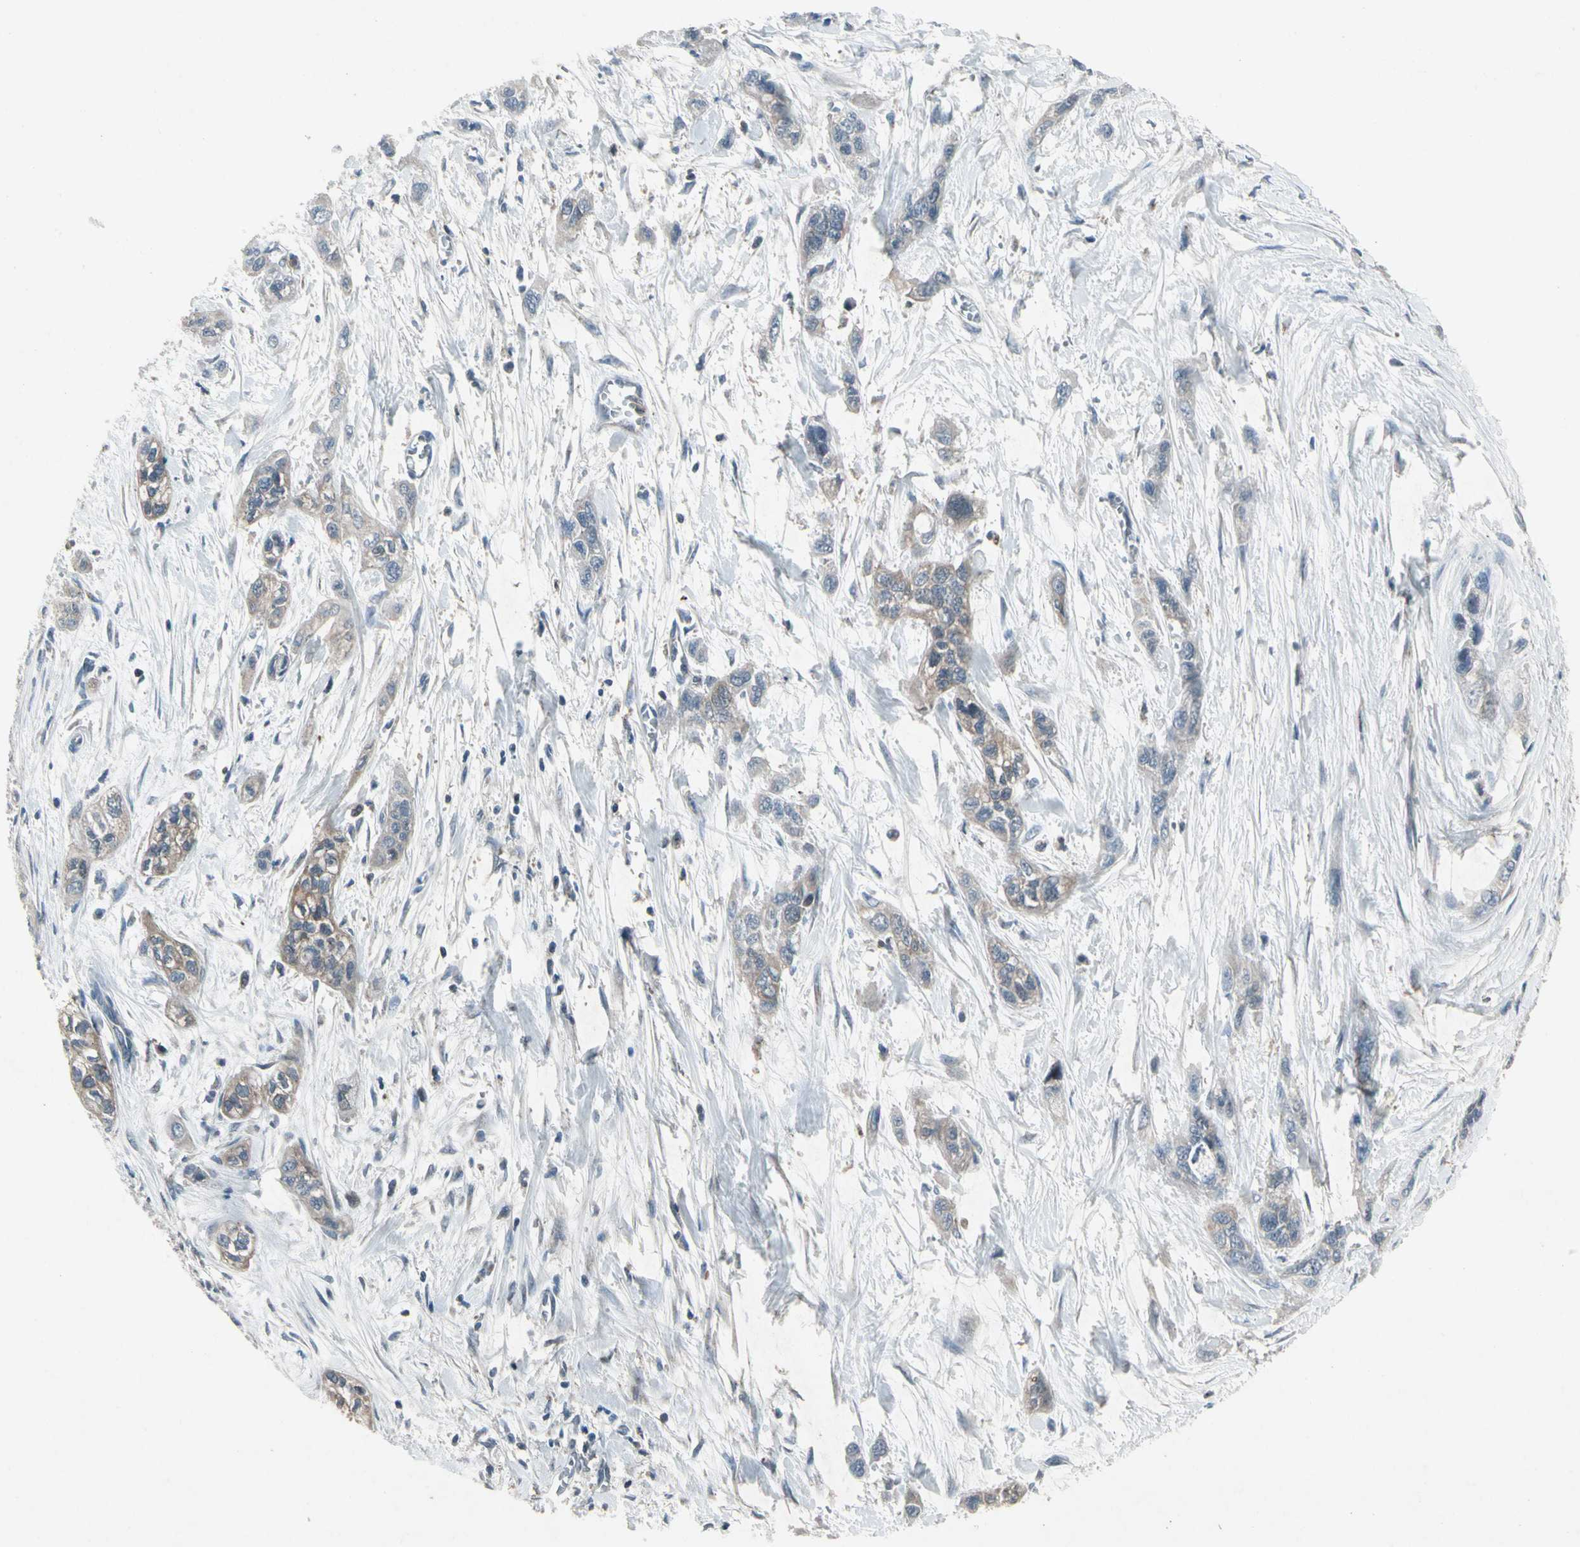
{"staining": {"intensity": "weak", "quantity": "25%-75%", "location": "cytoplasmic/membranous"}, "tissue": "pancreatic cancer", "cell_type": "Tumor cells", "image_type": "cancer", "snomed": [{"axis": "morphology", "description": "Adenocarcinoma, NOS"}, {"axis": "topography", "description": "Pancreas"}], "caption": "Human pancreatic cancer (adenocarcinoma) stained with a brown dye displays weak cytoplasmic/membranous positive expression in approximately 25%-75% of tumor cells.", "gene": "NMI", "patient": {"sex": "male", "age": 74}}